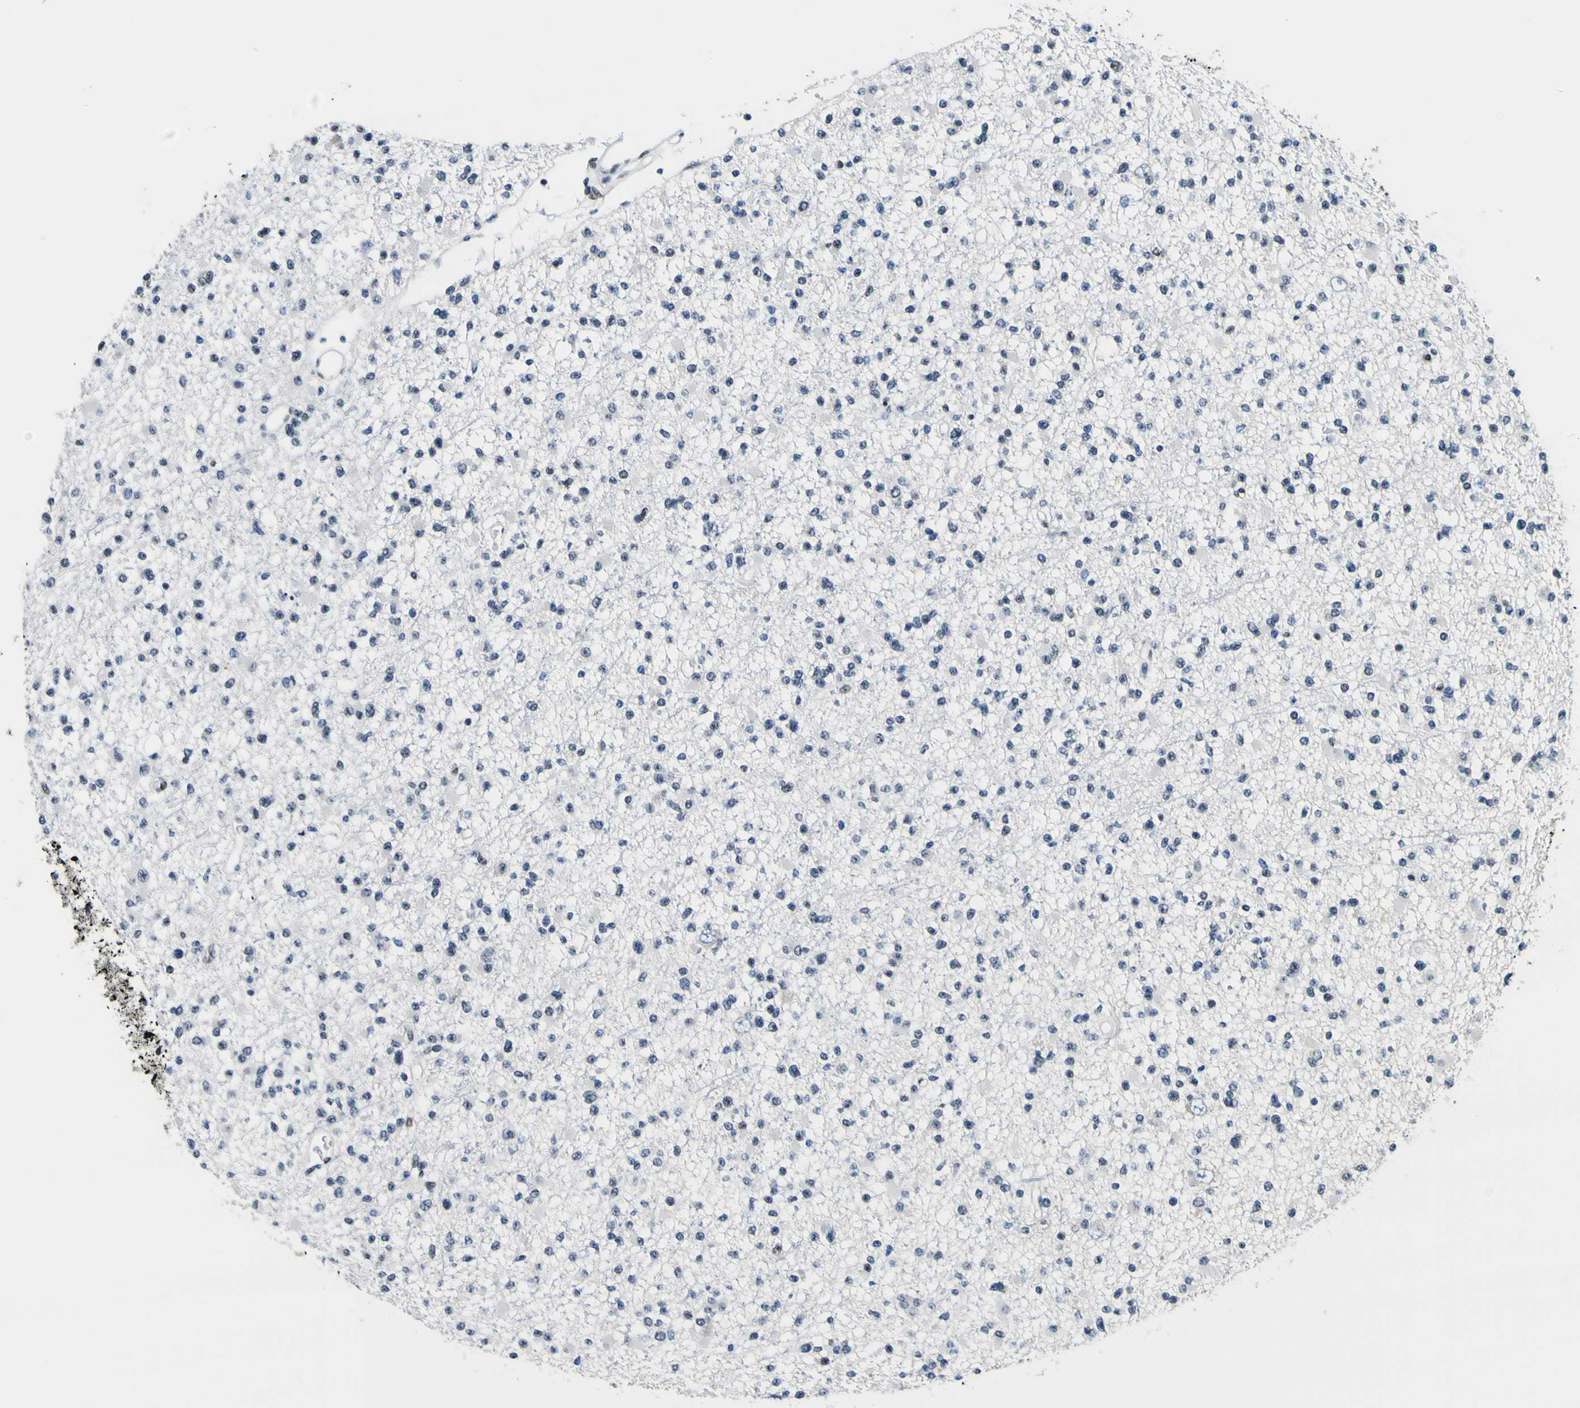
{"staining": {"intensity": "negative", "quantity": "none", "location": "none"}, "tissue": "glioma", "cell_type": "Tumor cells", "image_type": "cancer", "snomed": [{"axis": "morphology", "description": "Glioma, malignant, Low grade"}, {"axis": "topography", "description": "Brain"}], "caption": "Histopathology image shows no protein positivity in tumor cells of malignant low-grade glioma tissue. (DAB (3,3'-diaminobenzidine) immunohistochemistry, high magnification).", "gene": "SP1", "patient": {"sex": "female", "age": 22}}